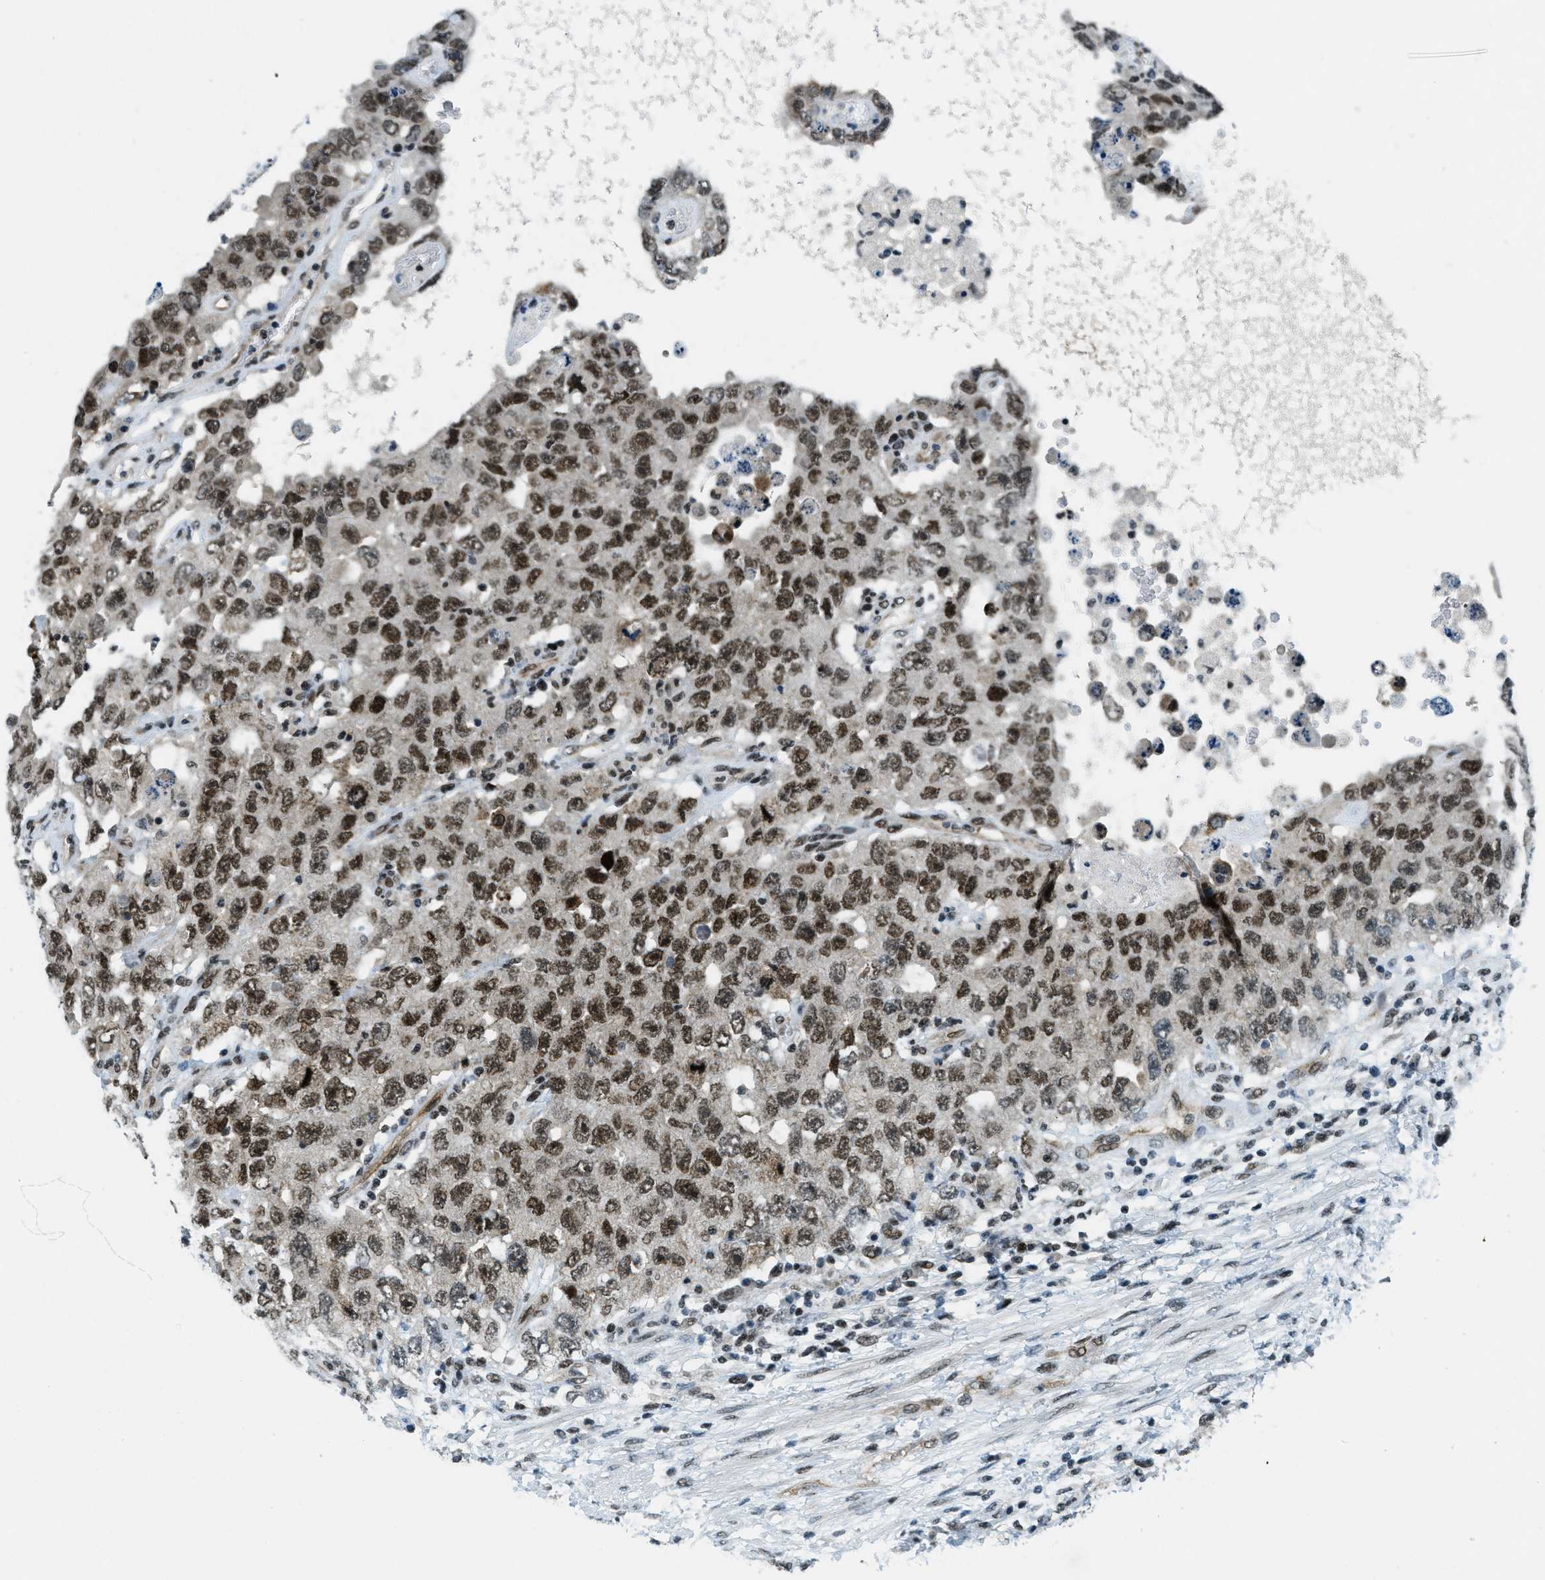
{"staining": {"intensity": "moderate", "quantity": "25%-75%", "location": "nuclear"}, "tissue": "testis cancer", "cell_type": "Tumor cells", "image_type": "cancer", "snomed": [{"axis": "morphology", "description": "Carcinoma, Embryonal, NOS"}, {"axis": "topography", "description": "Testis"}], "caption": "Brown immunohistochemical staining in testis cancer (embryonal carcinoma) displays moderate nuclear staining in about 25%-75% of tumor cells. The protein of interest is shown in brown color, while the nuclei are stained blue.", "gene": "KLF6", "patient": {"sex": "male", "age": 26}}